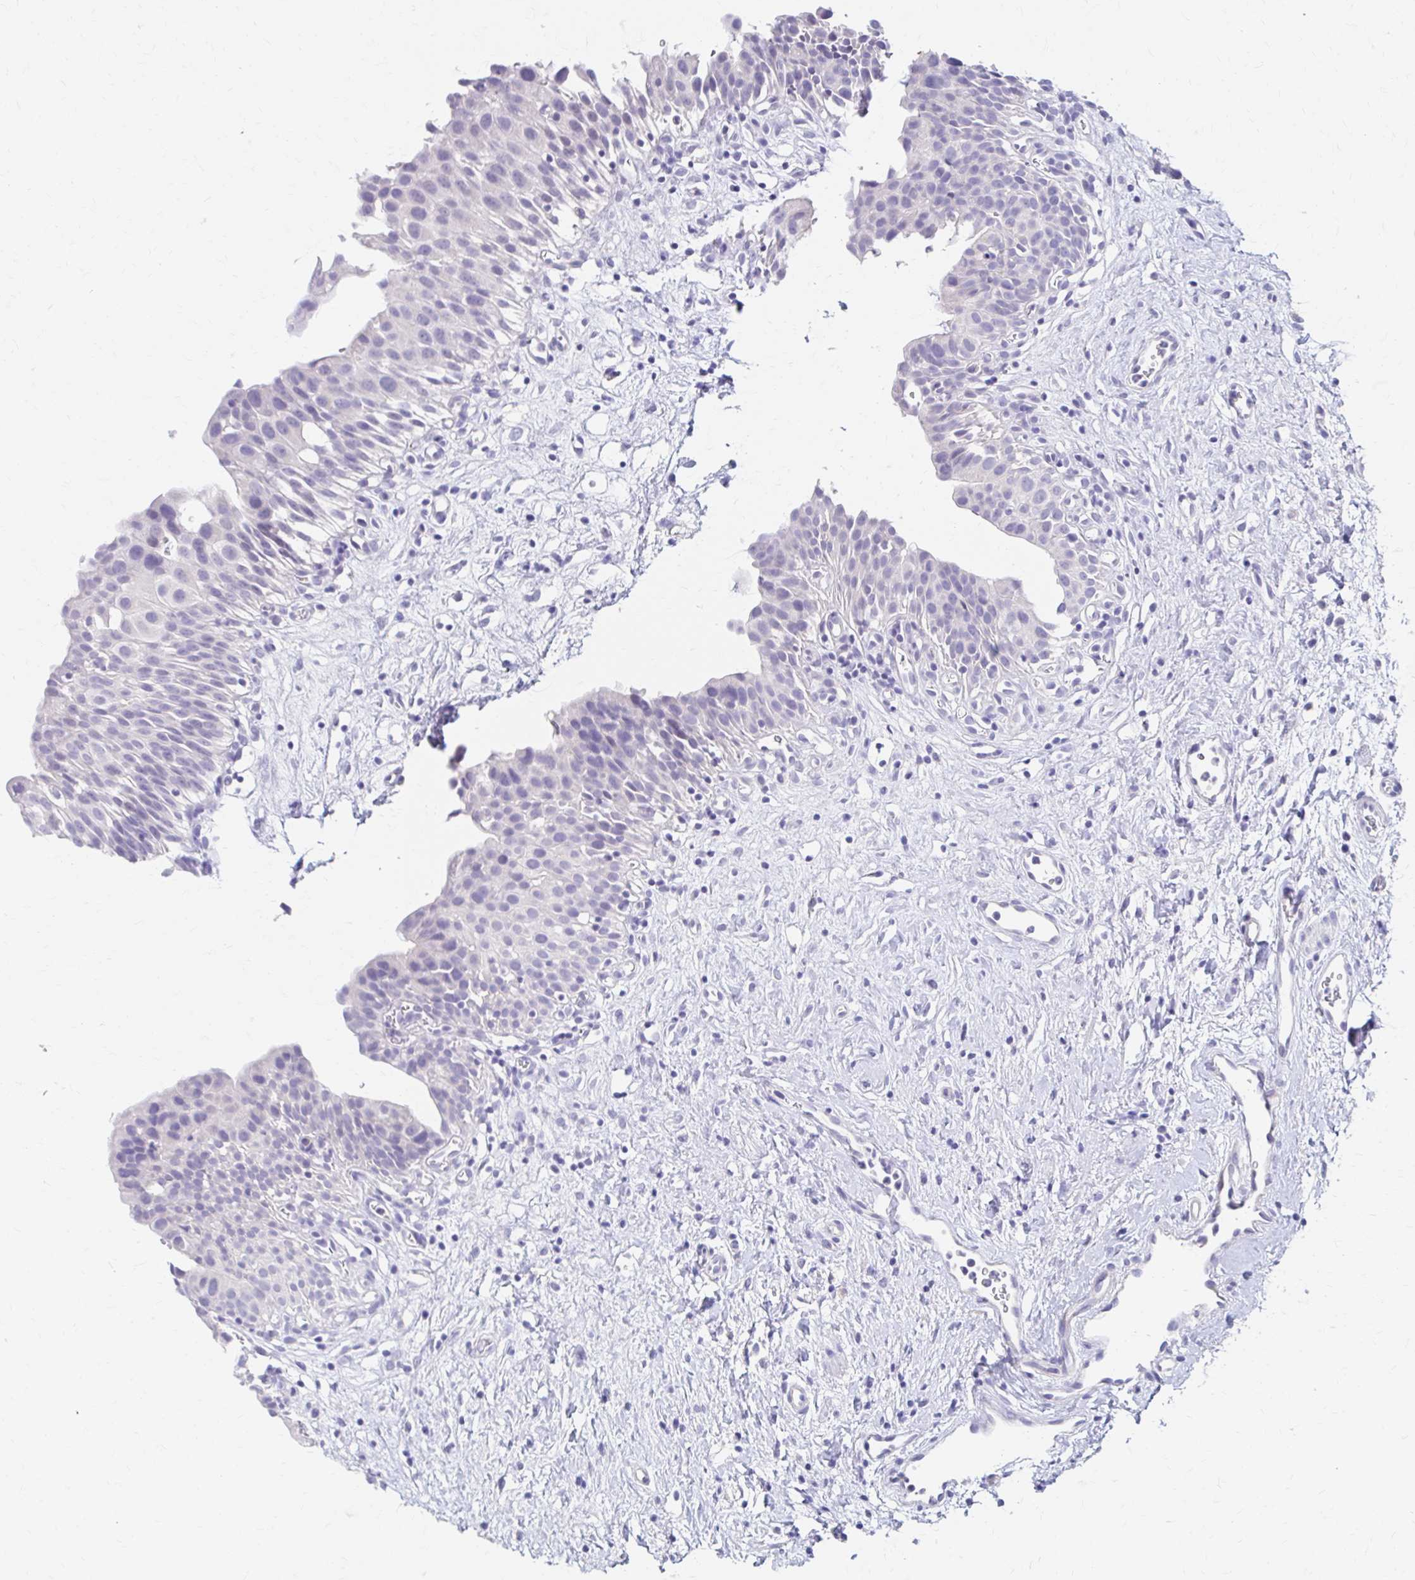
{"staining": {"intensity": "negative", "quantity": "none", "location": "none"}, "tissue": "urinary bladder", "cell_type": "Urothelial cells", "image_type": "normal", "snomed": [{"axis": "morphology", "description": "Normal tissue, NOS"}, {"axis": "topography", "description": "Urinary bladder"}], "caption": "Immunohistochemistry micrograph of benign human urinary bladder stained for a protein (brown), which demonstrates no expression in urothelial cells.", "gene": "AZGP1", "patient": {"sex": "male", "age": 51}}